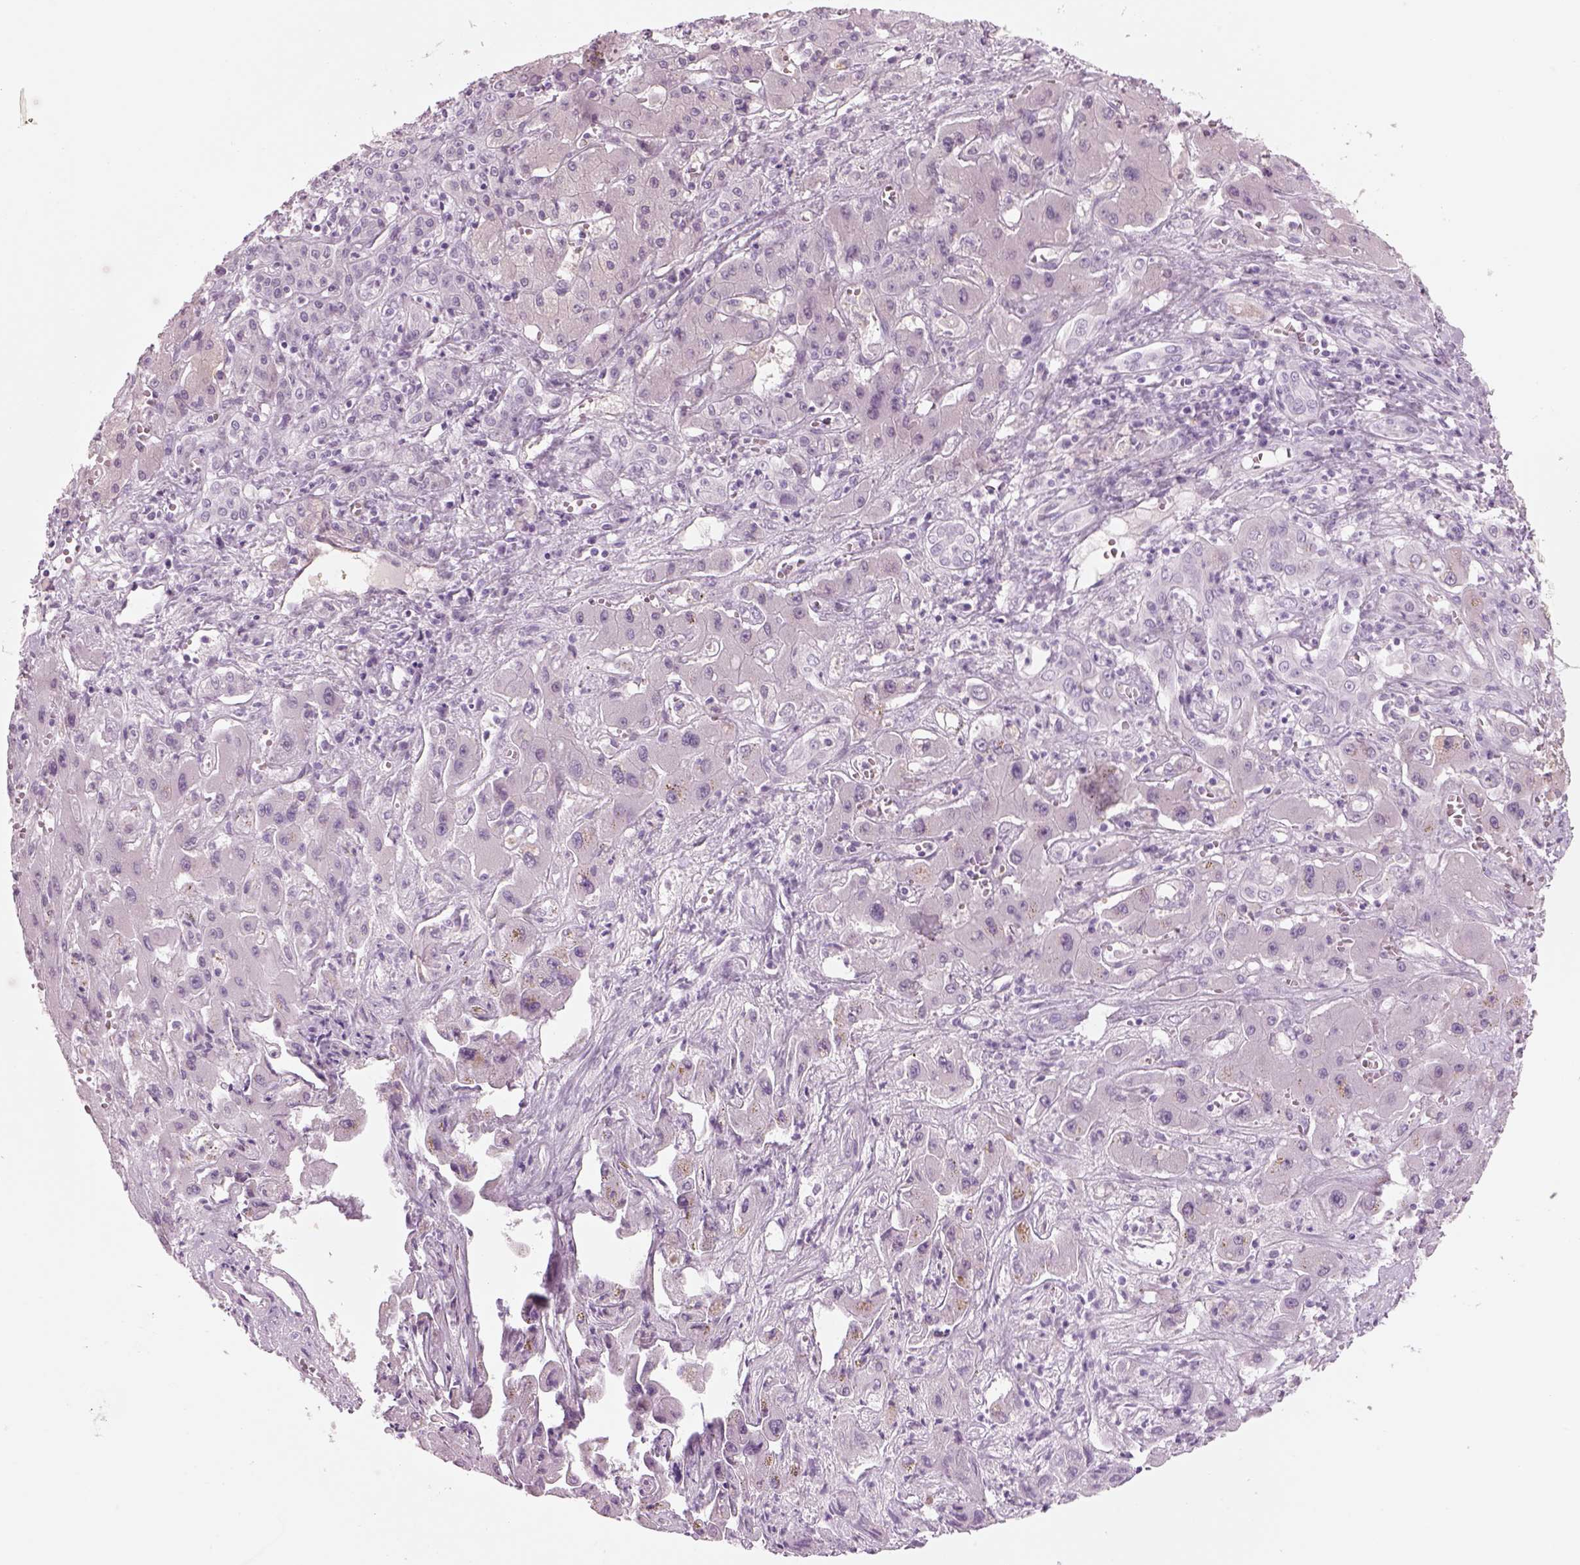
{"staining": {"intensity": "negative", "quantity": "none", "location": "none"}, "tissue": "liver cancer", "cell_type": "Tumor cells", "image_type": "cancer", "snomed": [{"axis": "morphology", "description": "Cholangiocarcinoma"}, {"axis": "topography", "description": "Liver"}], "caption": "An IHC photomicrograph of cholangiocarcinoma (liver) is shown. There is no staining in tumor cells of cholangiocarcinoma (liver).", "gene": "GAS2L2", "patient": {"sex": "male", "age": 67}}